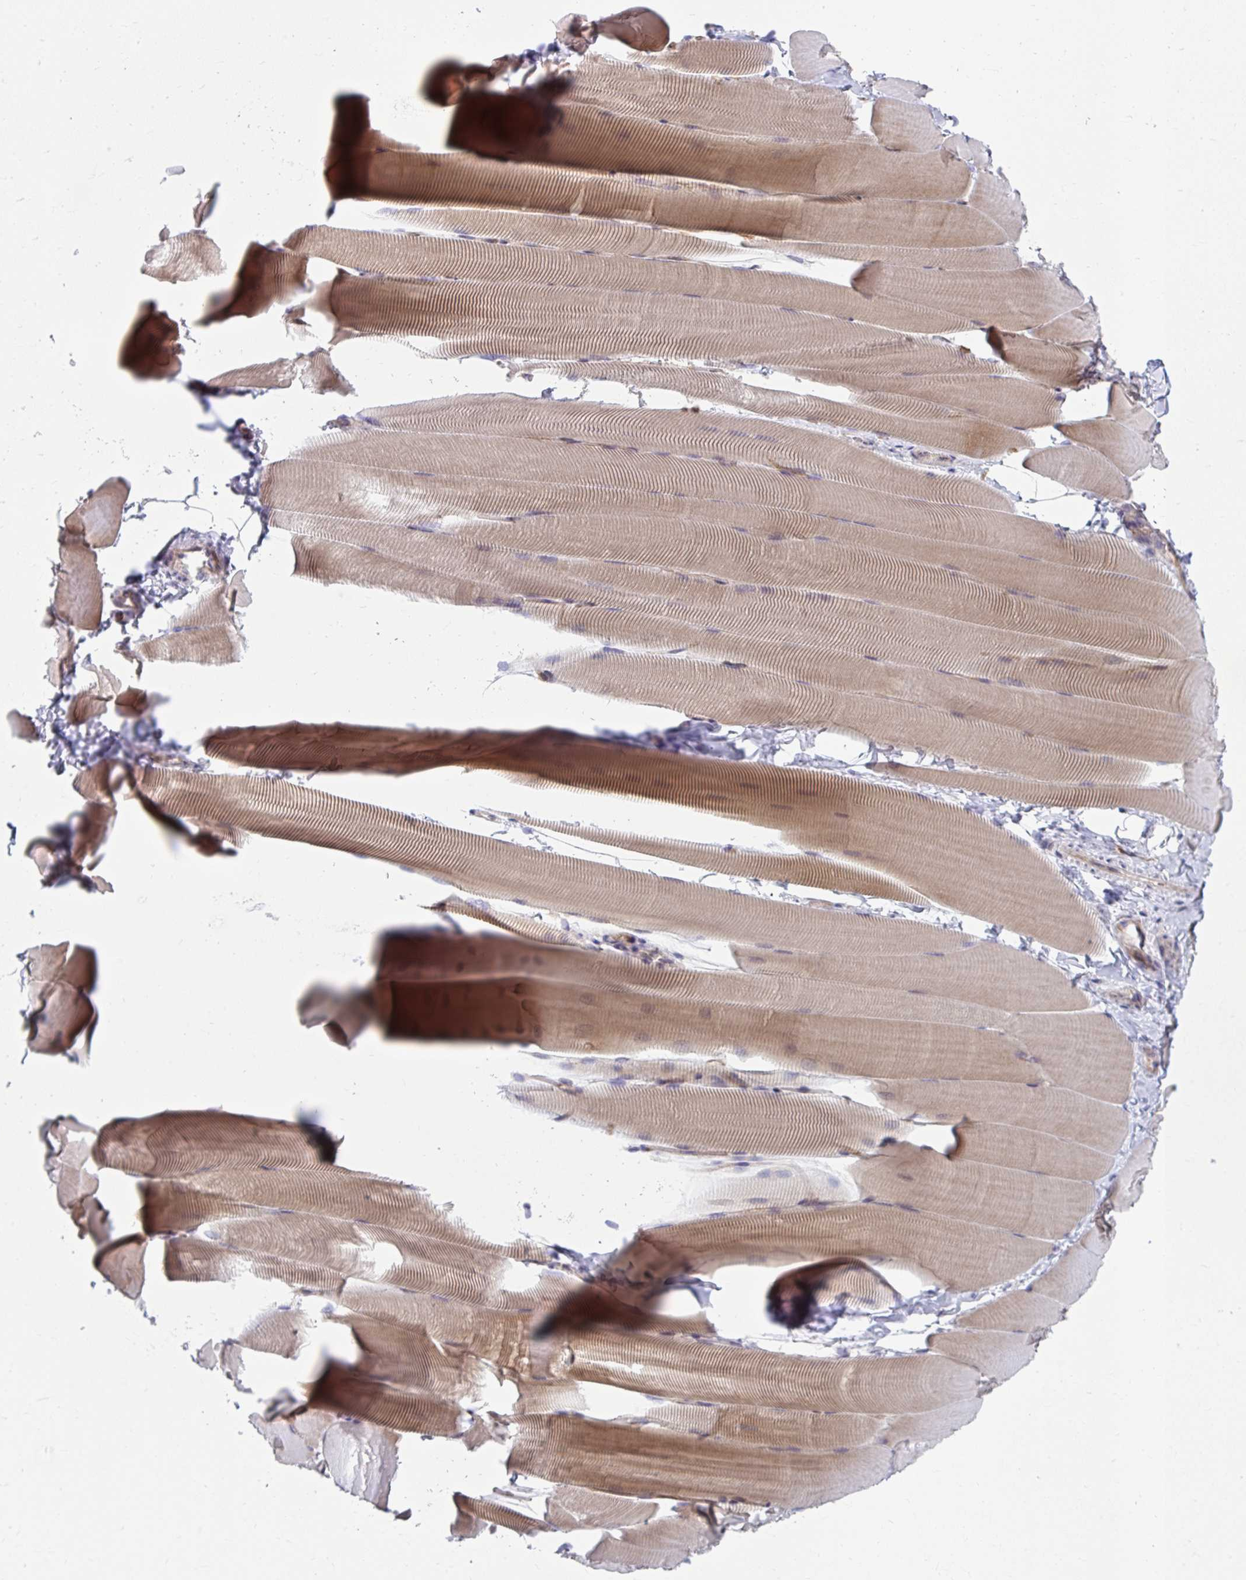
{"staining": {"intensity": "moderate", "quantity": ">75%", "location": "cytoplasmic/membranous"}, "tissue": "skeletal muscle", "cell_type": "Myocytes", "image_type": "normal", "snomed": [{"axis": "morphology", "description": "Normal tissue, NOS"}, {"axis": "topography", "description": "Skeletal muscle"}], "caption": "This photomicrograph reveals immunohistochemistry (IHC) staining of benign human skeletal muscle, with medium moderate cytoplasmic/membranous staining in approximately >75% of myocytes.", "gene": "MUS81", "patient": {"sex": "male", "age": 25}}